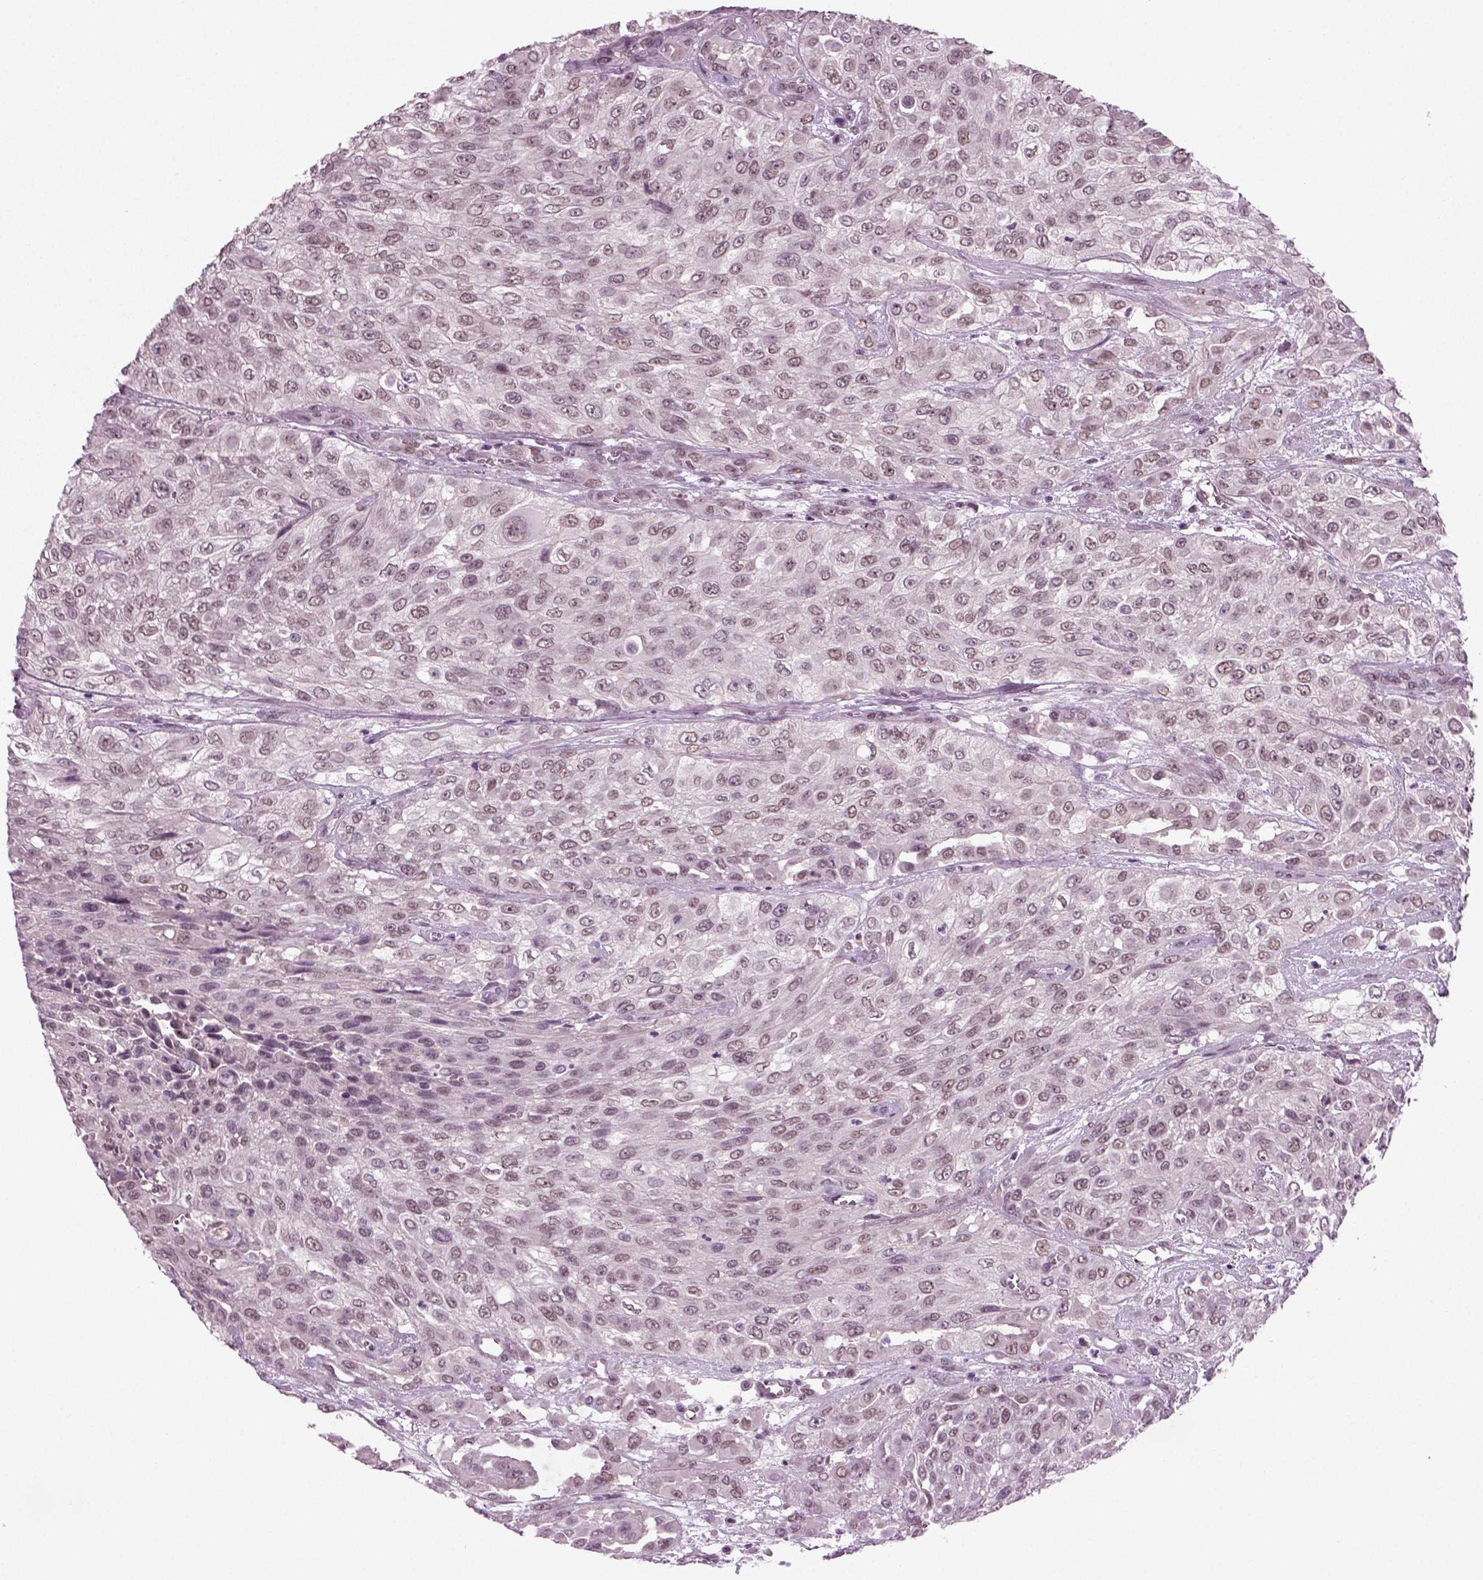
{"staining": {"intensity": "weak", "quantity": "25%-75%", "location": "nuclear"}, "tissue": "urothelial cancer", "cell_type": "Tumor cells", "image_type": "cancer", "snomed": [{"axis": "morphology", "description": "Urothelial carcinoma, High grade"}, {"axis": "topography", "description": "Urinary bladder"}], "caption": "This is an image of IHC staining of urothelial cancer, which shows weak positivity in the nuclear of tumor cells.", "gene": "RCOR3", "patient": {"sex": "male", "age": 57}}